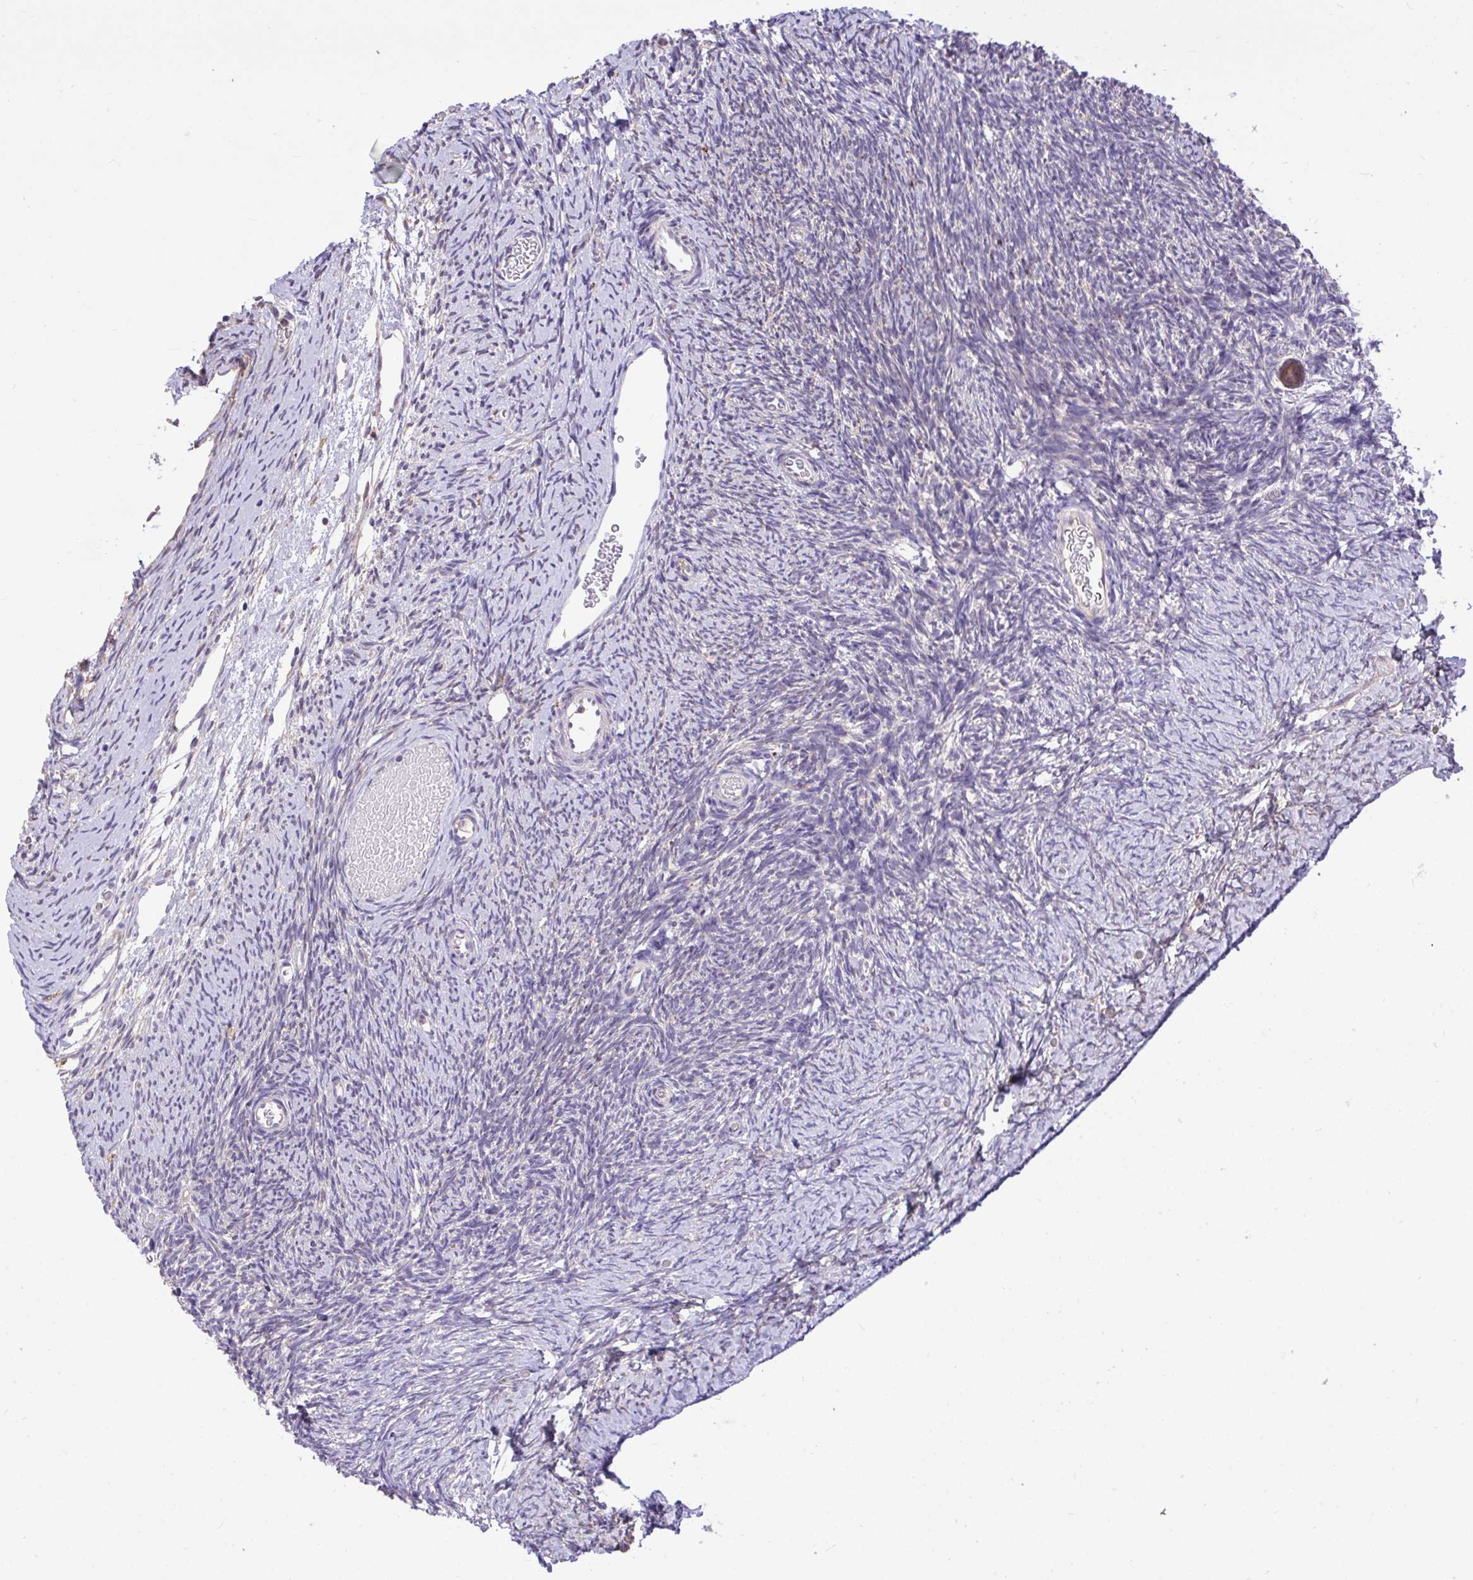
{"staining": {"intensity": "weak", "quantity": ">75%", "location": "cytoplasmic/membranous"}, "tissue": "ovary", "cell_type": "Follicle cells", "image_type": "normal", "snomed": [{"axis": "morphology", "description": "Normal tissue, NOS"}, {"axis": "topography", "description": "Ovary"}], "caption": "An immunohistochemistry (IHC) micrograph of normal tissue is shown. Protein staining in brown highlights weak cytoplasmic/membranous positivity in ovary within follicle cells.", "gene": "MPC2", "patient": {"sex": "female", "age": 39}}